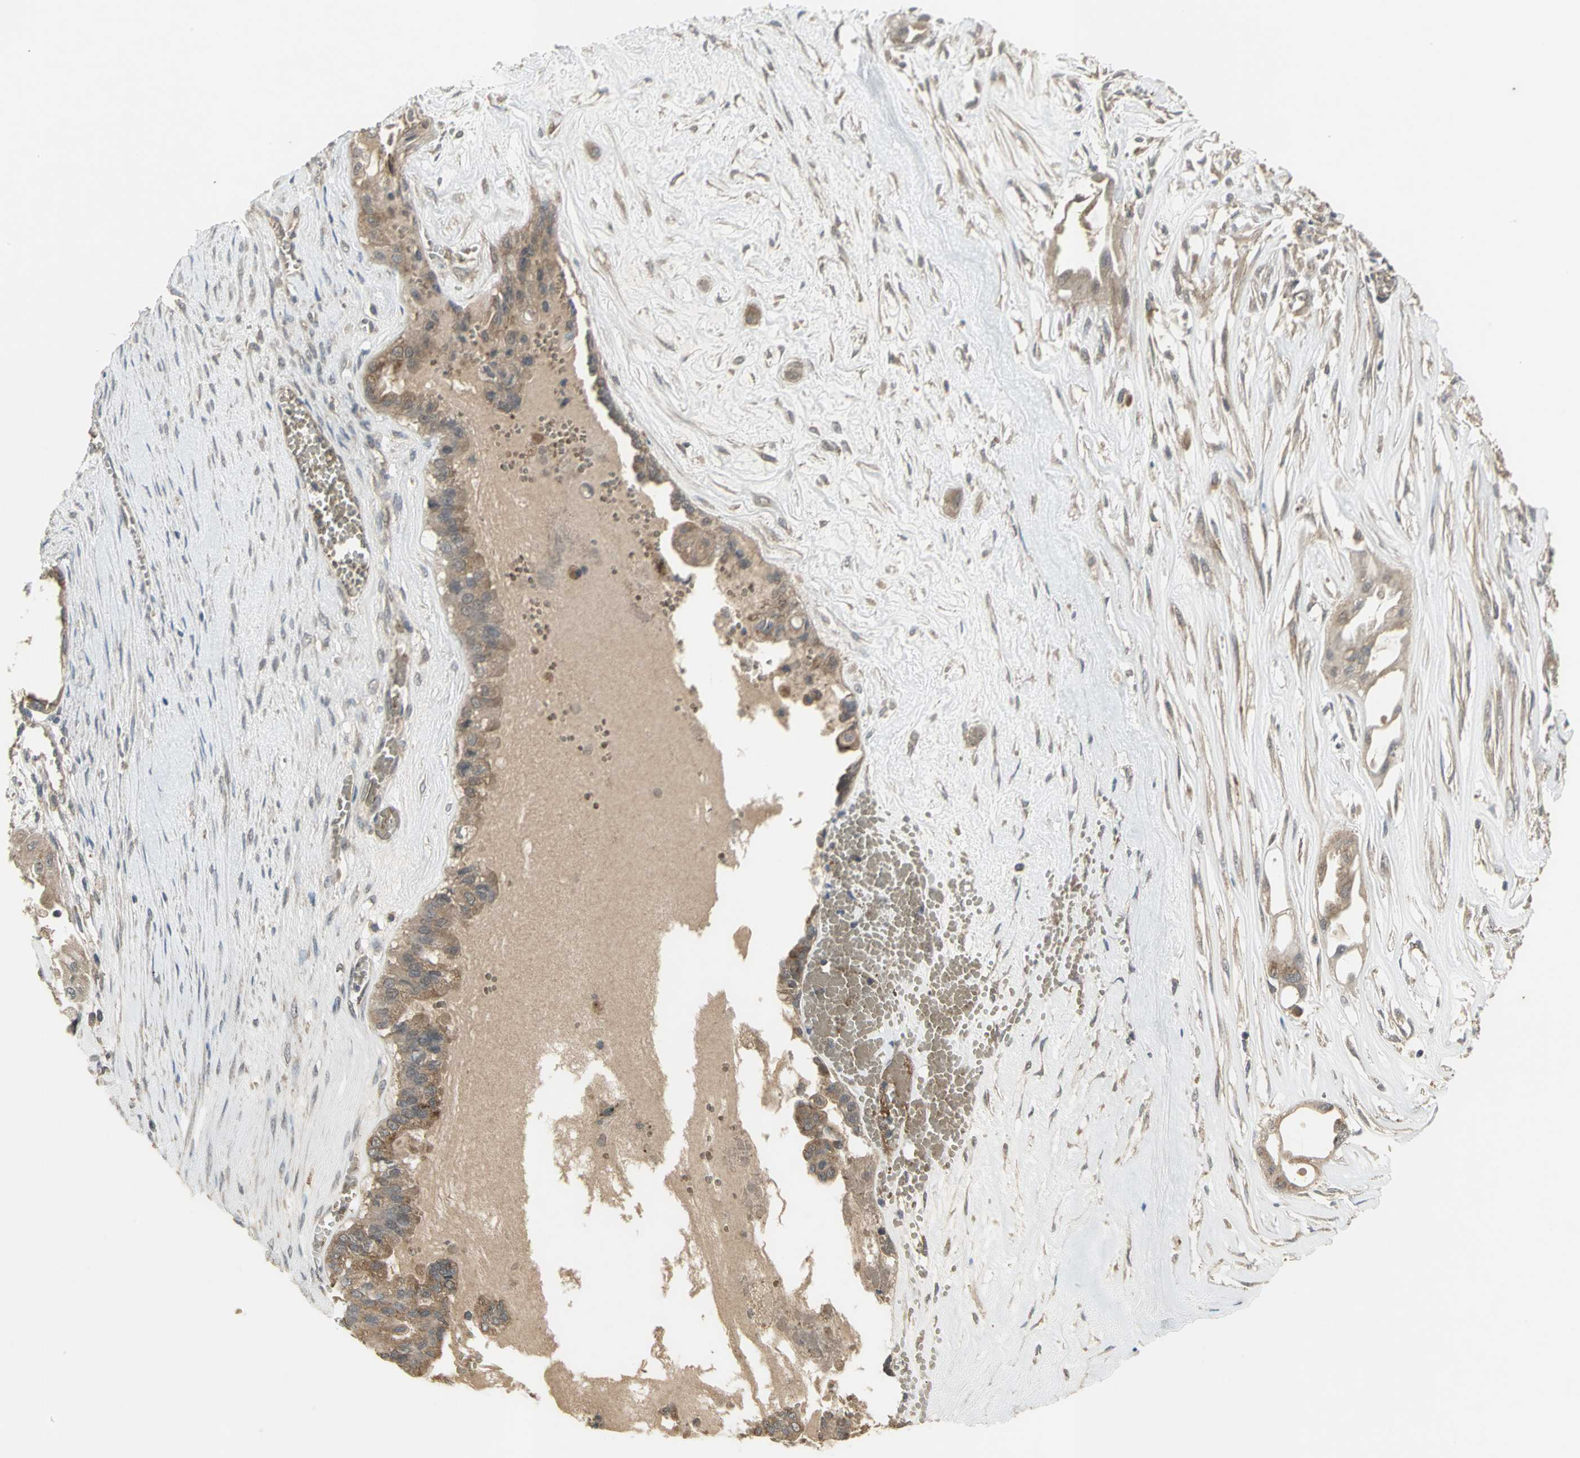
{"staining": {"intensity": "moderate", "quantity": ">75%", "location": "cytoplasmic/membranous"}, "tissue": "ovarian cancer", "cell_type": "Tumor cells", "image_type": "cancer", "snomed": [{"axis": "morphology", "description": "Carcinoma, NOS"}, {"axis": "morphology", "description": "Carcinoma, endometroid"}, {"axis": "topography", "description": "Ovary"}], "caption": "This histopathology image shows ovarian carcinoma stained with immunohistochemistry to label a protein in brown. The cytoplasmic/membranous of tumor cells show moderate positivity for the protein. Nuclei are counter-stained blue.", "gene": "KEAP1", "patient": {"sex": "female", "age": 50}}